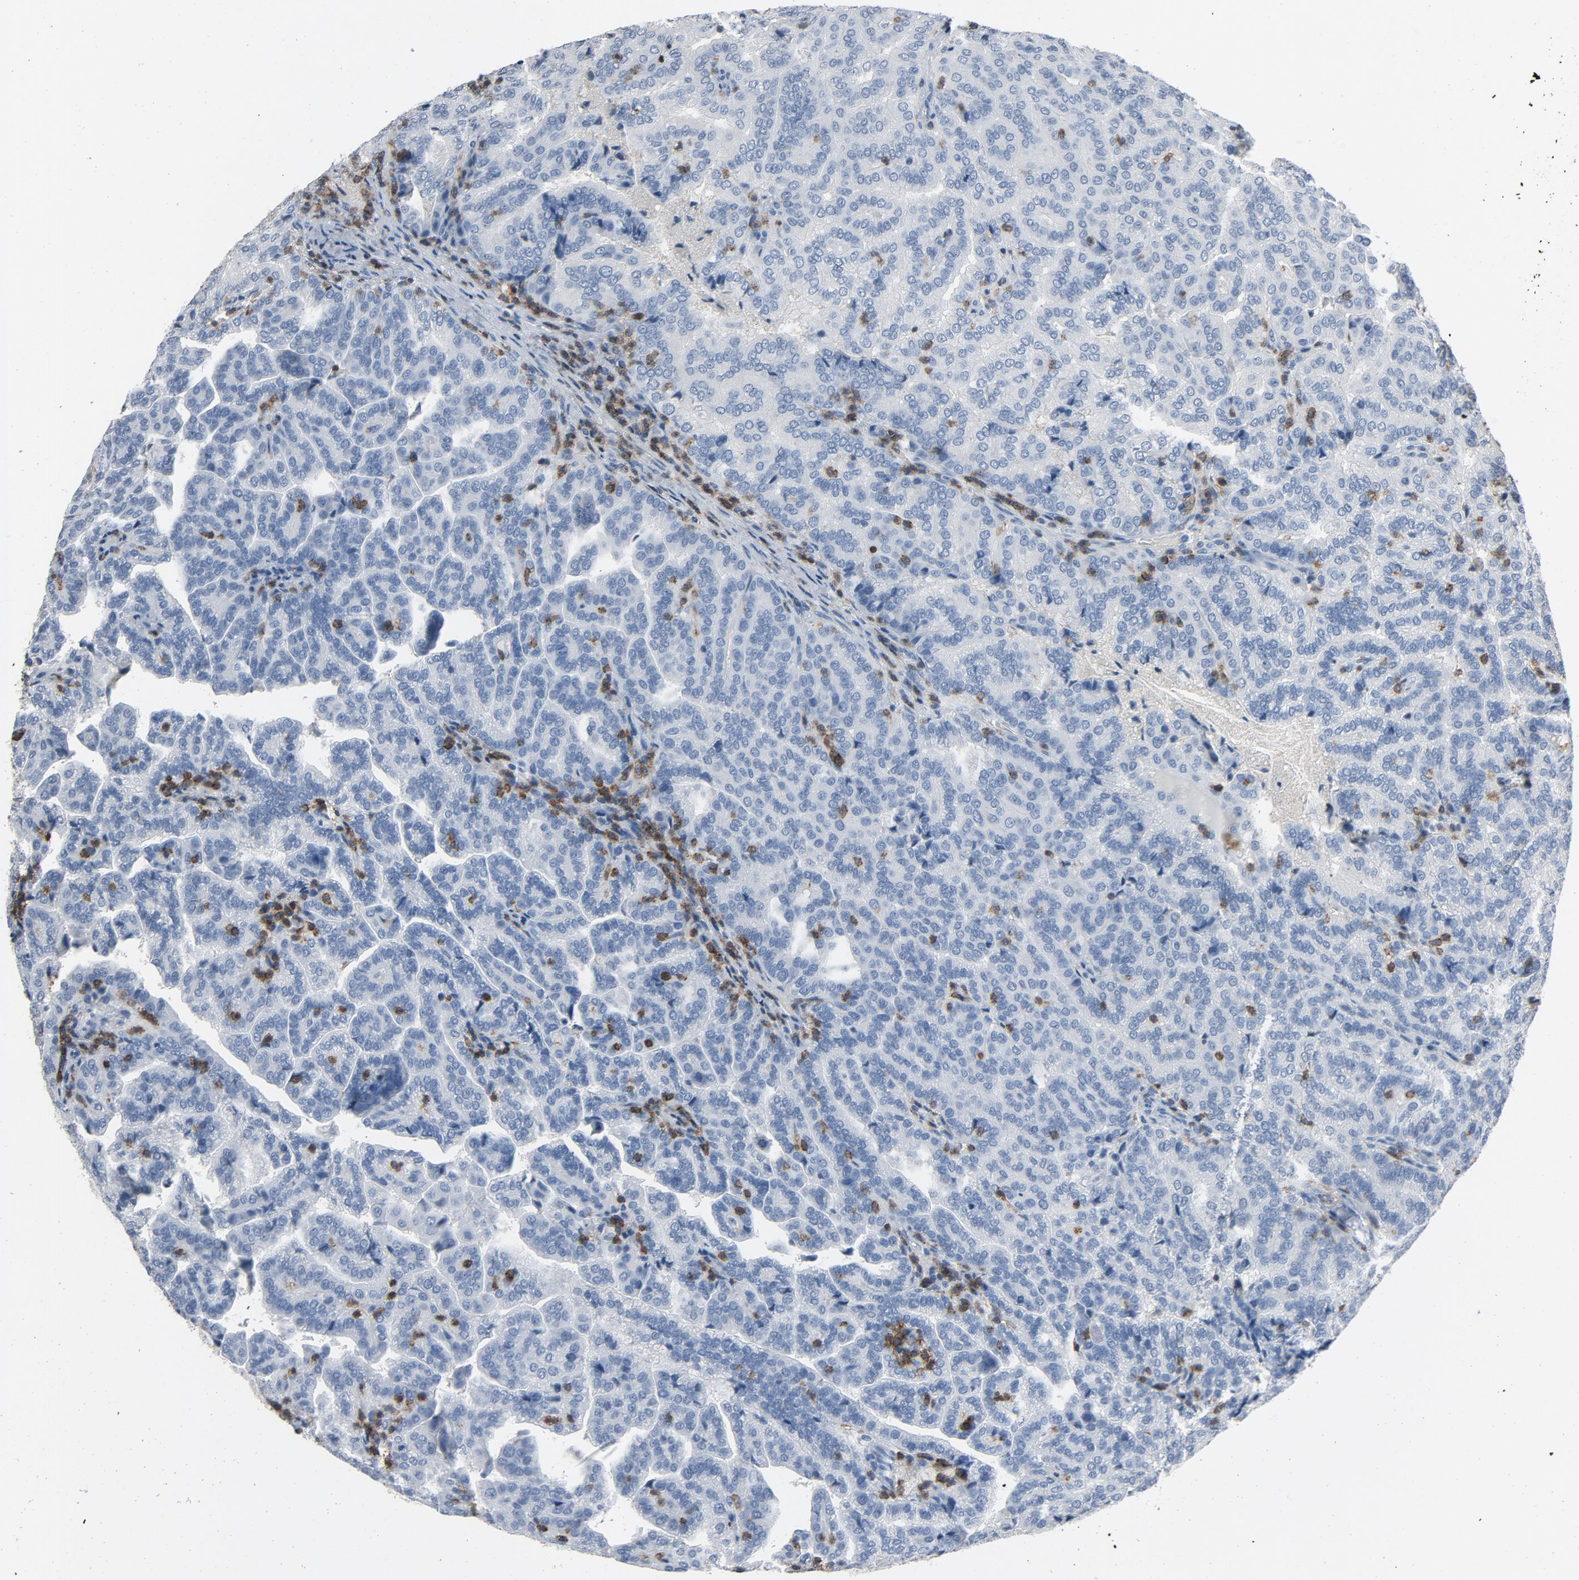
{"staining": {"intensity": "negative", "quantity": "none", "location": "none"}, "tissue": "renal cancer", "cell_type": "Tumor cells", "image_type": "cancer", "snomed": [{"axis": "morphology", "description": "Adenocarcinoma, NOS"}, {"axis": "topography", "description": "Kidney"}], "caption": "DAB immunohistochemical staining of human adenocarcinoma (renal) shows no significant positivity in tumor cells.", "gene": "LCK", "patient": {"sex": "male", "age": 61}}